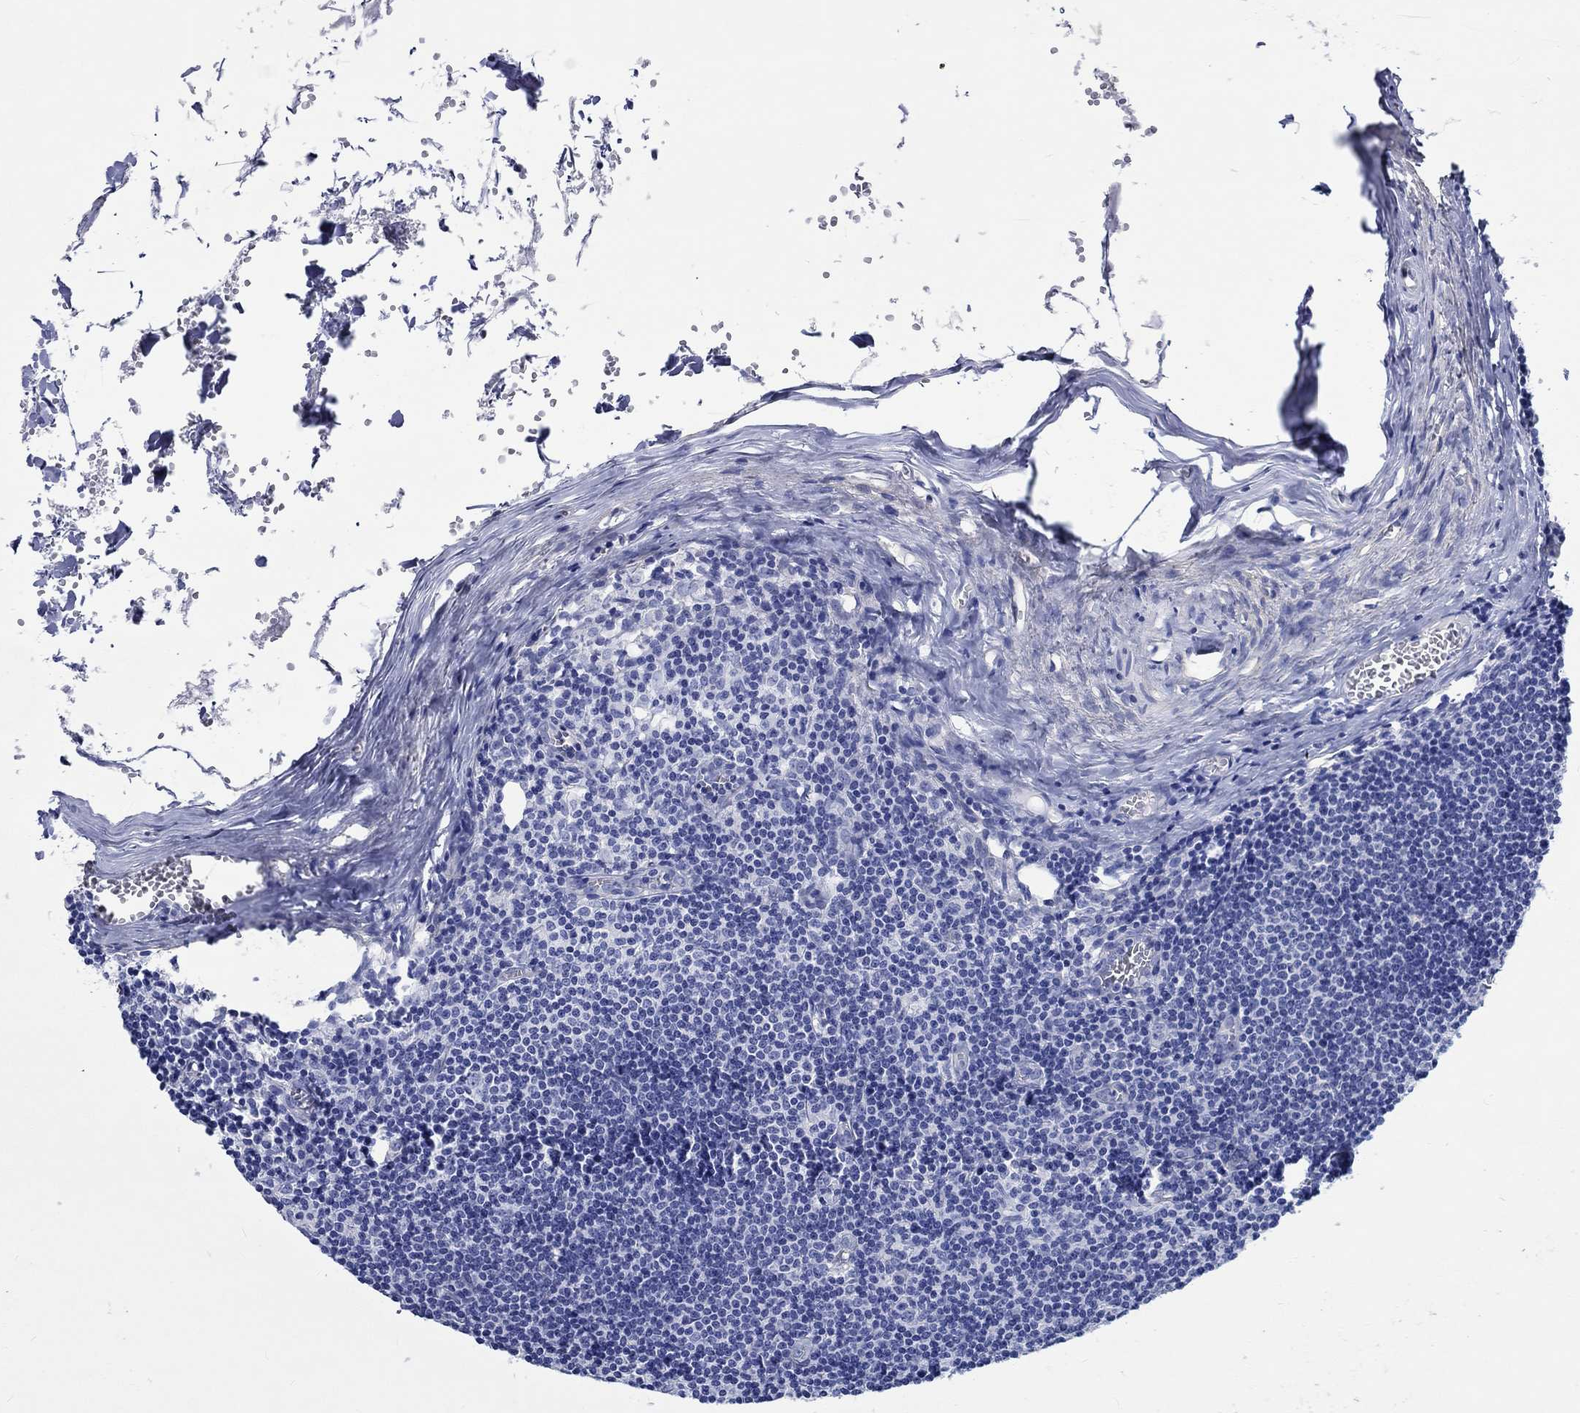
{"staining": {"intensity": "negative", "quantity": "none", "location": "none"}, "tissue": "lymph node", "cell_type": "Germinal center cells", "image_type": "normal", "snomed": [{"axis": "morphology", "description": "Normal tissue, NOS"}, {"axis": "topography", "description": "Lymph node"}], "caption": "Protein analysis of unremarkable lymph node demonstrates no significant positivity in germinal center cells.", "gene": "CPLX1", "patient": {"sex": "male", "age": 59}}